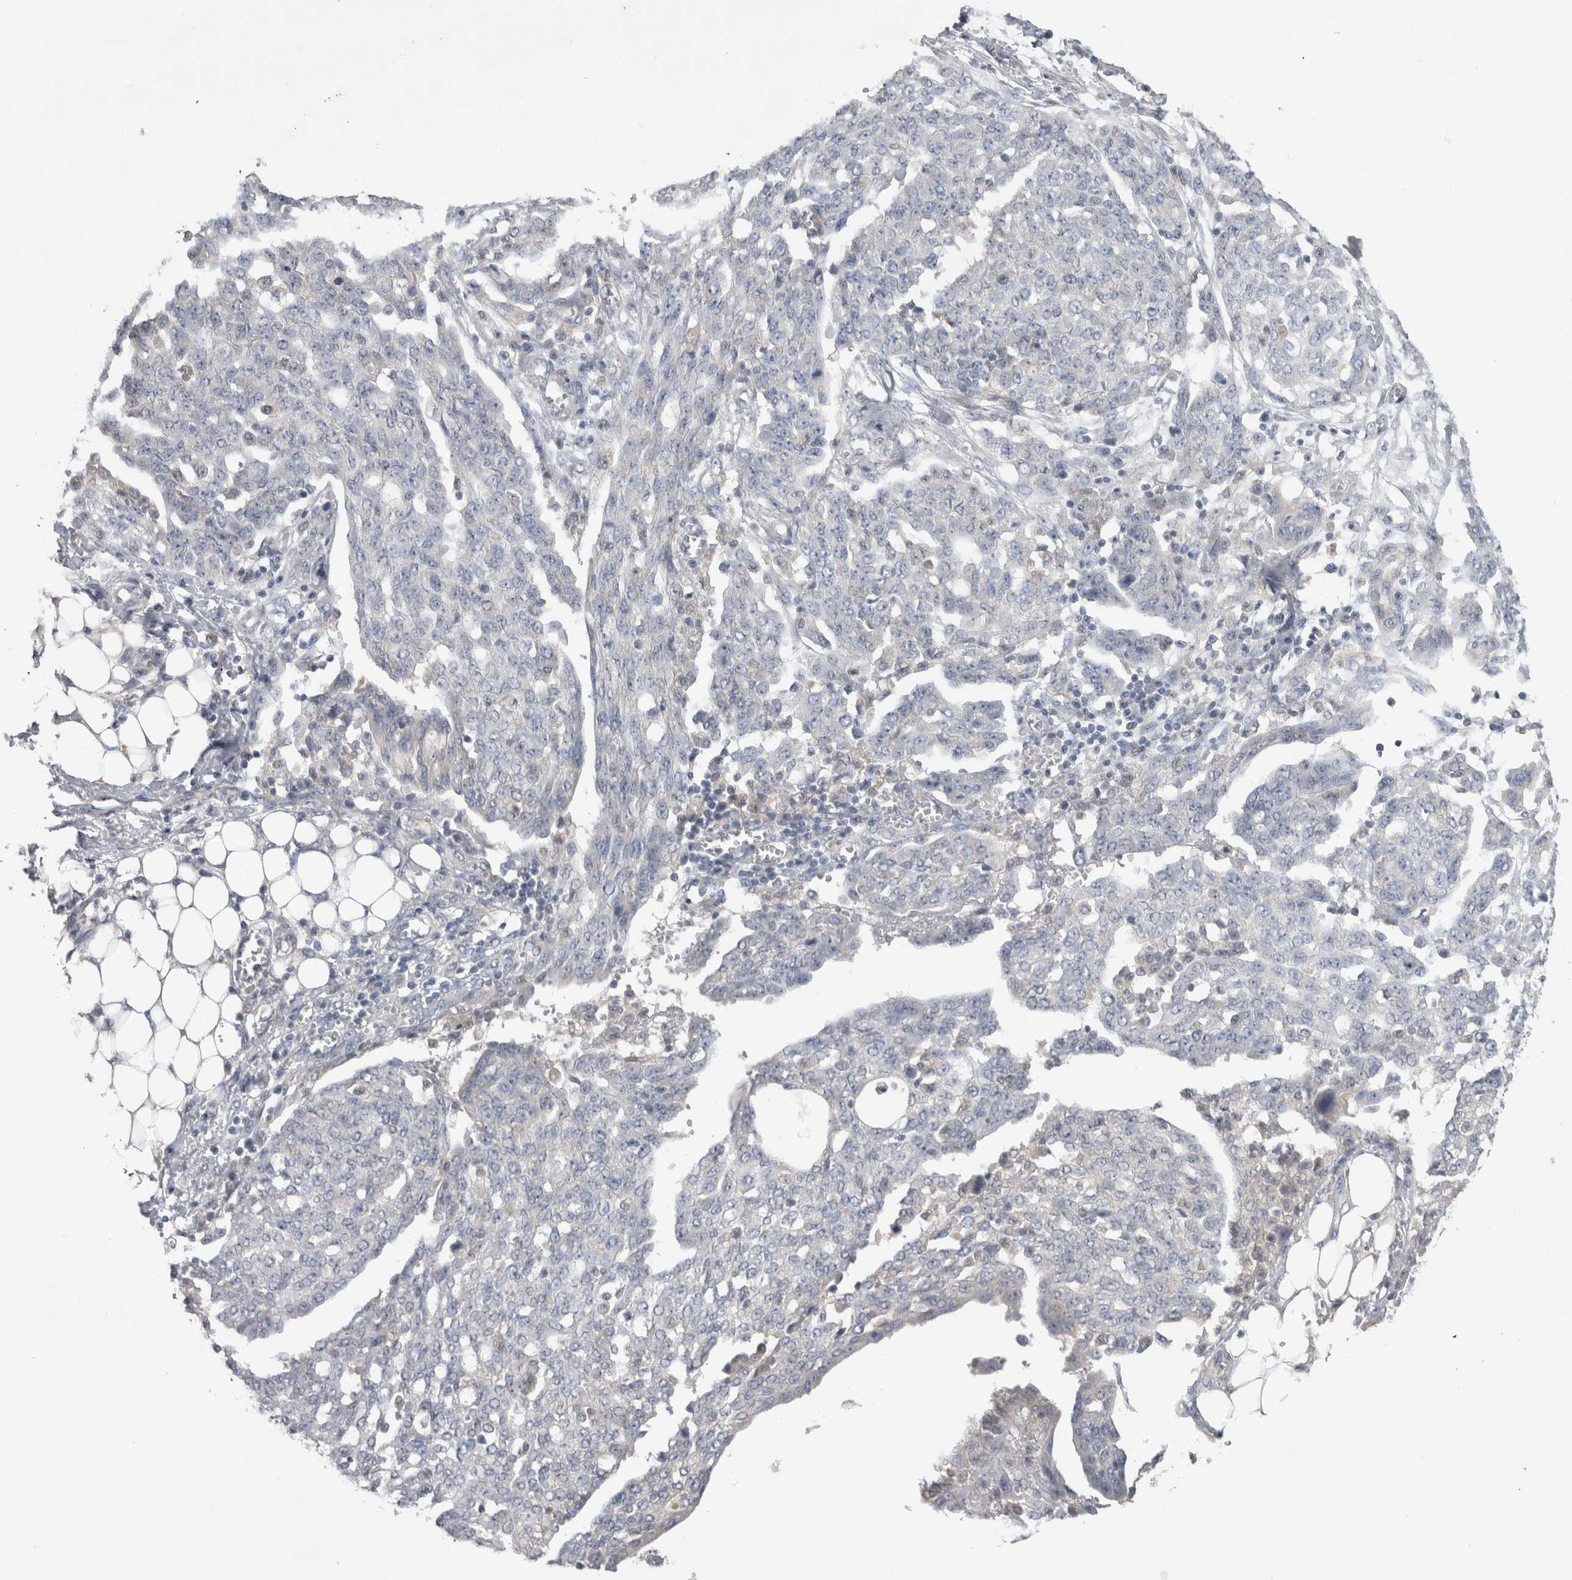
{"staining": {"intensity": "negative", "quantity": "none", "location": "none"}, "tissue": "ovarian cancer", "cell_type": "Tumor cells", "image_type": "cancer", "snomed": [{"axis": "morphology", "description": "Cystadenocarcinoma, serous, NOS"}, {"axis": "topography", "description": "Soft tissue"}, {"axis": "topography", "description": "Ovary"}], "caption": "Image shows no significant protein expression in tumor cells of serous cystadenocarcinoma (ovarian).", "gene": "SRD5A3", "patient": {"sex": "female", "age": 57}}